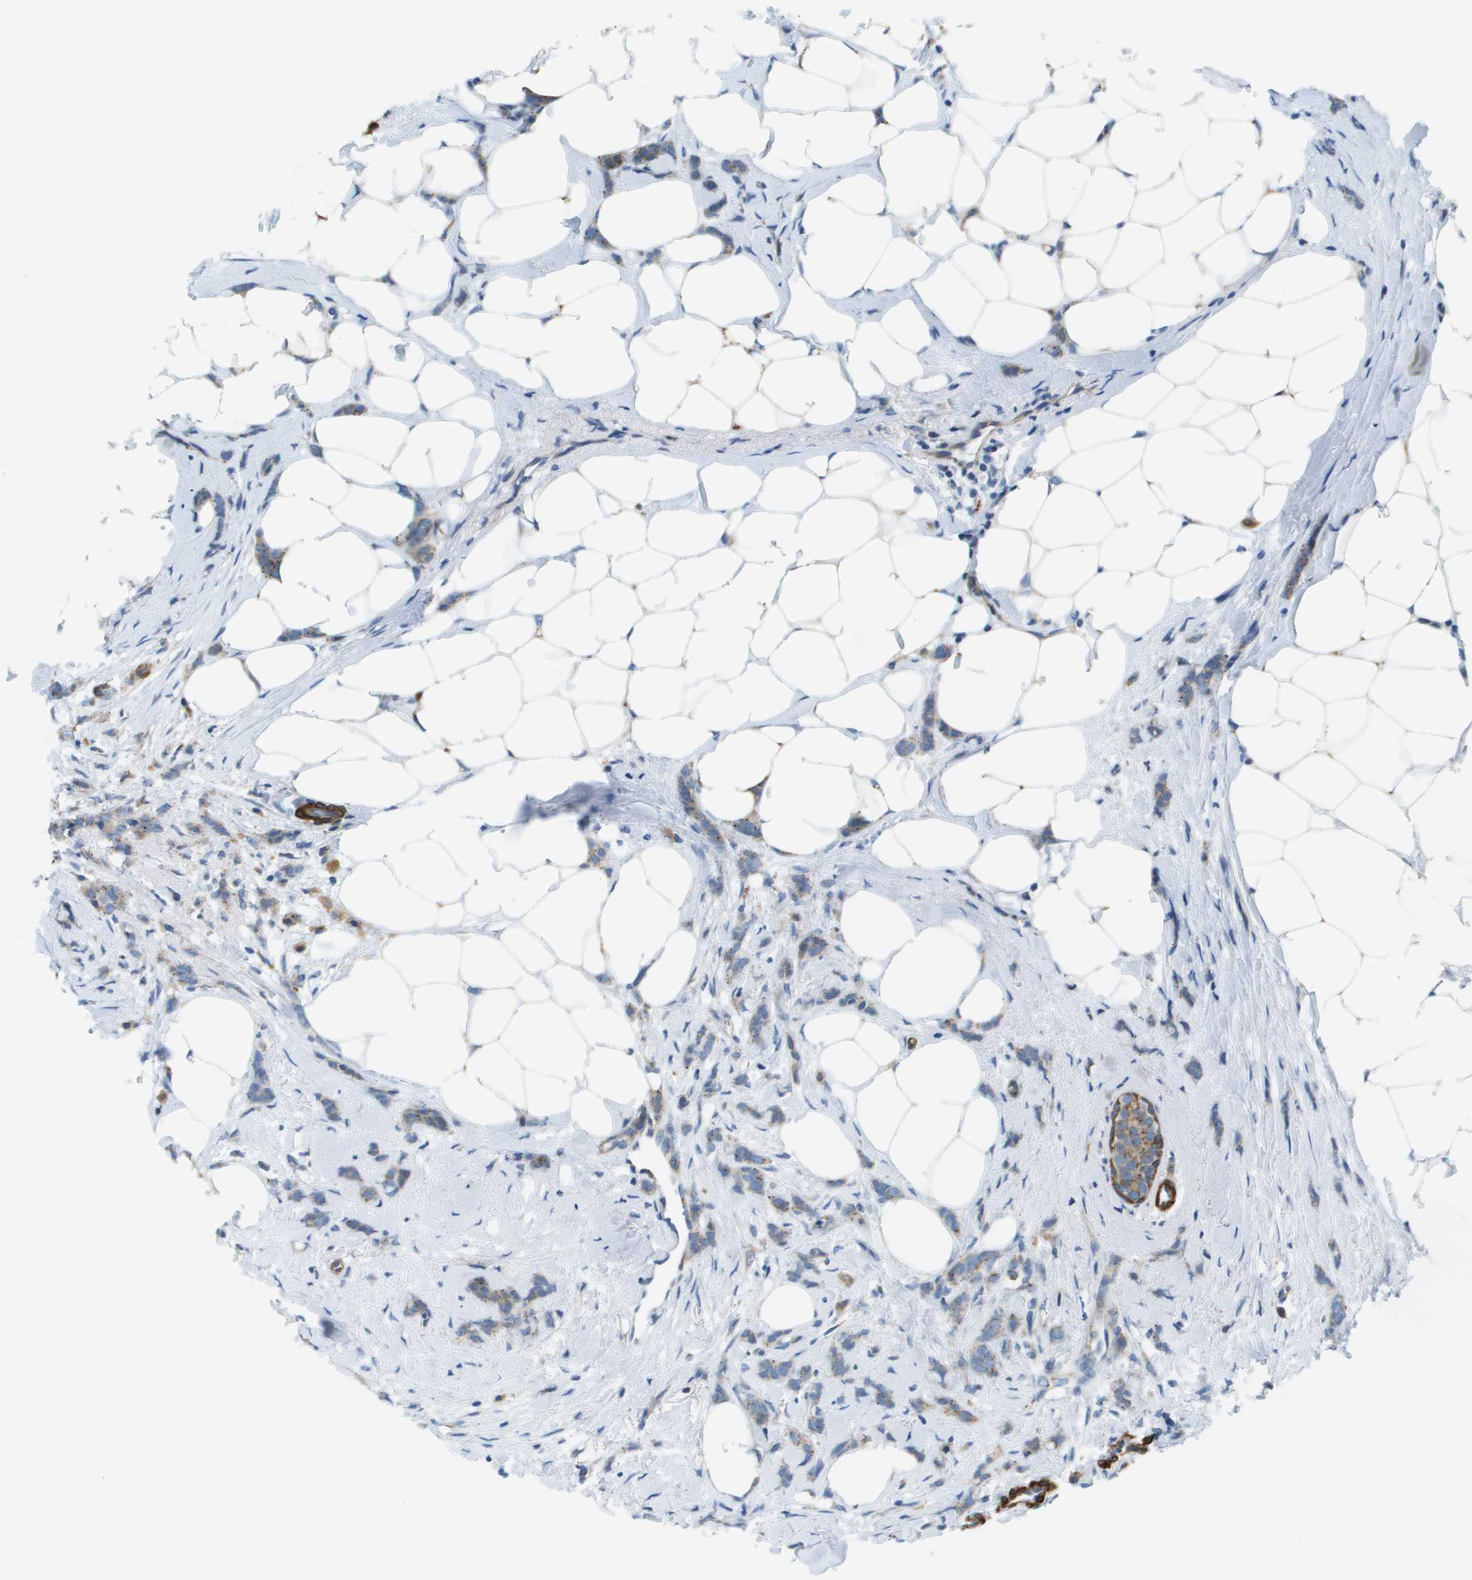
{"staining": {"intensity": "weak", "quantity": "25%-75%", "location": "cytoplasmic/membranous"}, "tissue": "breast cancer", "cell_type": "Tumor cells", "image_type": "cancer", "snomed": [{"axis": "morphology", "description": "Lobular carcinoma, in situ"}, {"axis": "morphology", "description": "Lobular carcinoma"}, {"axis": "topography", "description": "Breast"}], "caption": "Immunohistochemical staining of breast cancer demonstrates low levels of weak cytoplasmic/membranous protein expression in approximately 25%-75% of tumor cells.", "gene": "MYH11", "patient": {"sex": "female", "age": 41}}